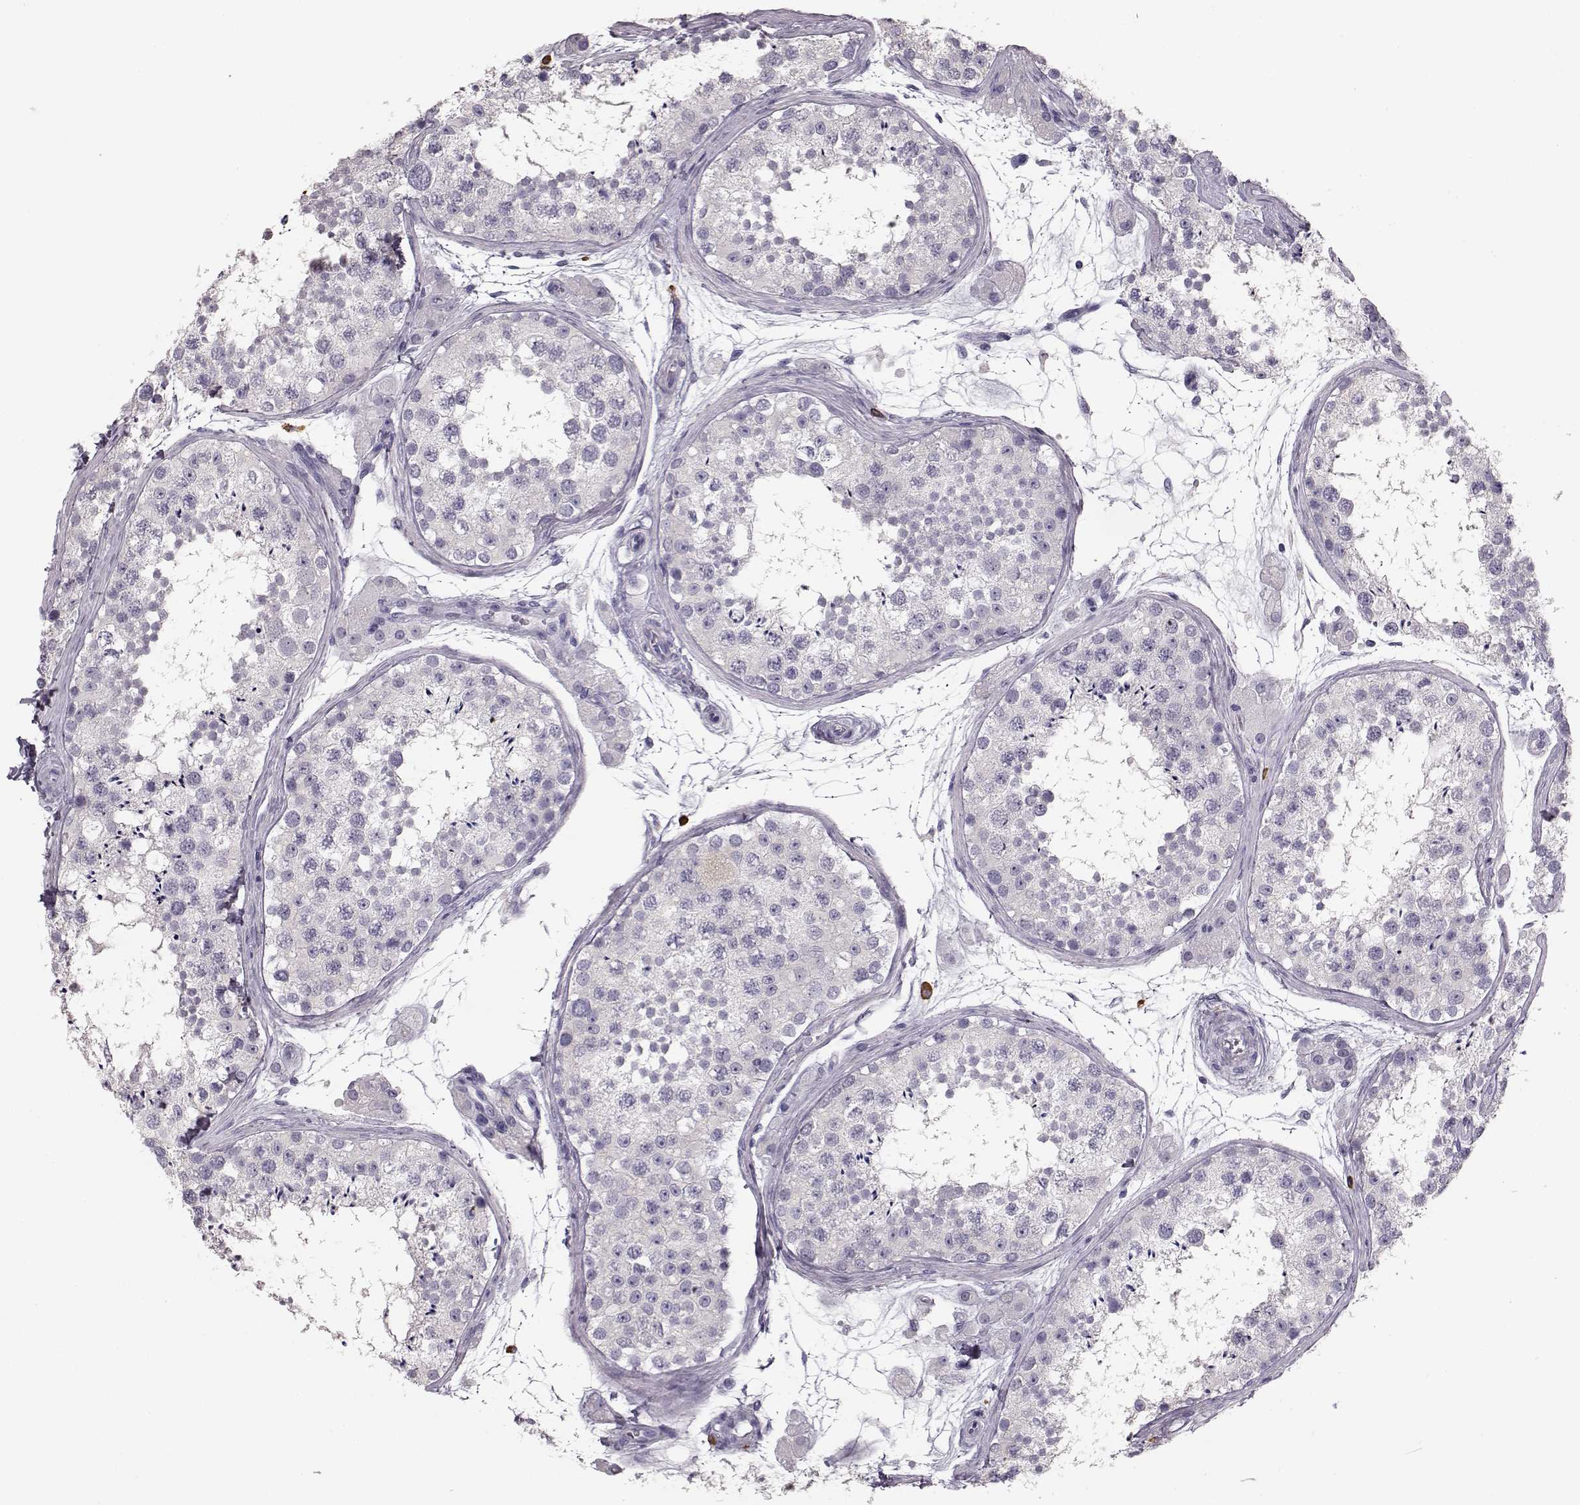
{"staining": {"intensity": "negative", "quantity": "none", "location": "none"}, "tissue": "testis", "cell_type": "Cells in seminiferous ducts", "image_type": "normal", "snomed": [{"axis": "morphology", "description": "Normal tissue, NOS"}, {"axis": "topography", "description": "Testis"}], "caption": "IHC of benign human testis reveals no expression in cells in seminiferous ducts. (DAB IHC visualized using brightfield microscopy, high magnification).", "gene": "NPTXR", "patient": {"sex": "male", "age": 41}}